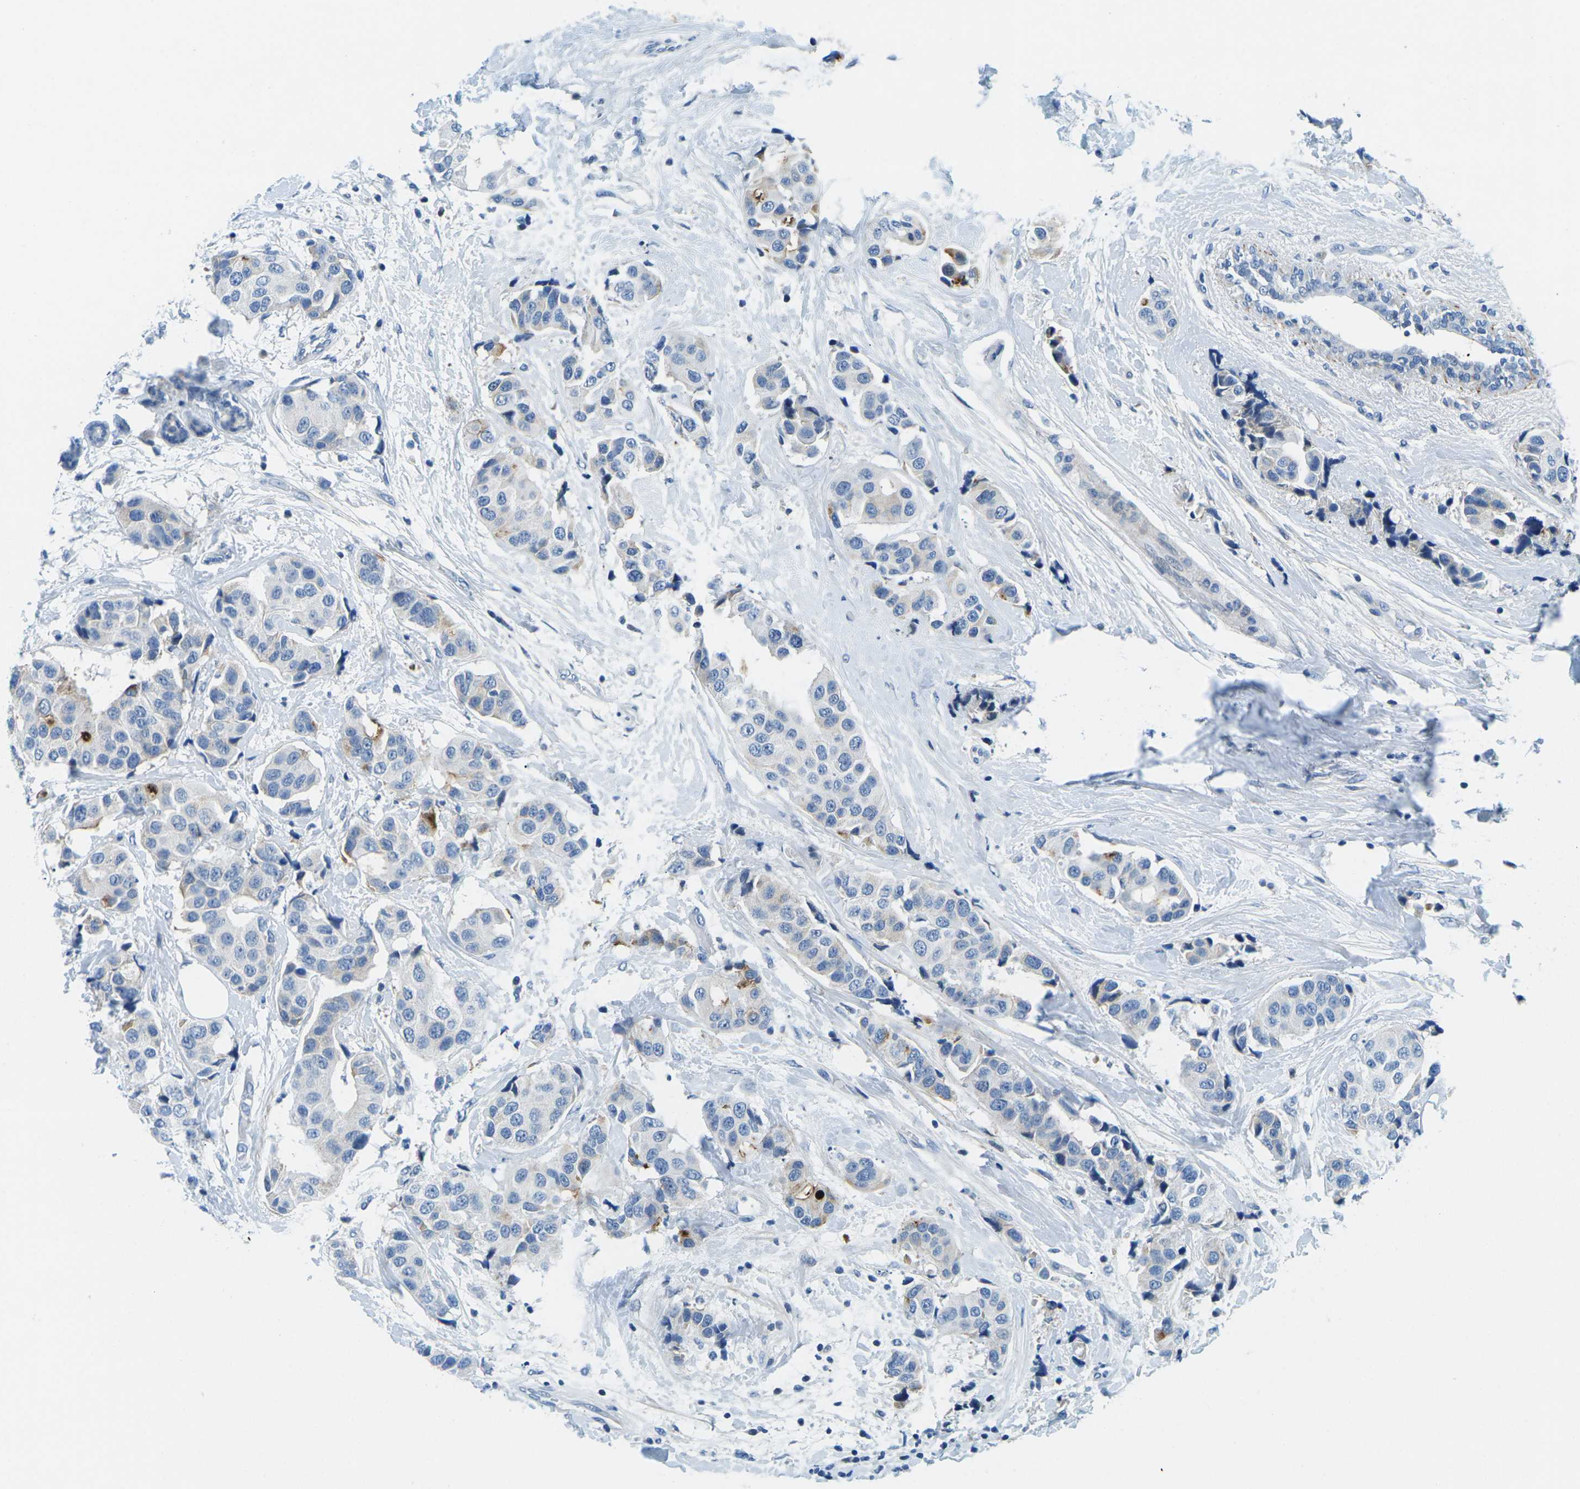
{"staining": {"intensity": "moderate", "quantity": "<25%", "location": "cytoplasmic/membranous"}, "tissue": "breast cancer", "cell_type": "Tumor cells", "image_type": "cancer", "snomed": [{"axis": "morphology", "description": "Normal tissue, NOS"}, {"axis": "morphology", "description": "Duct carcinoma"}, {"axis": "topography", "description": "Breast"}], "caption": "A histopathology image showing moderate cytoplasmic/membranous staining in approximately <25% of tumor cells in breast cancer (infiltrating ductal carcinoma), as visualized by brown immunohistochemical staining.", "gene": "CFB", "patient": {"sex": "female", "age": 39}}